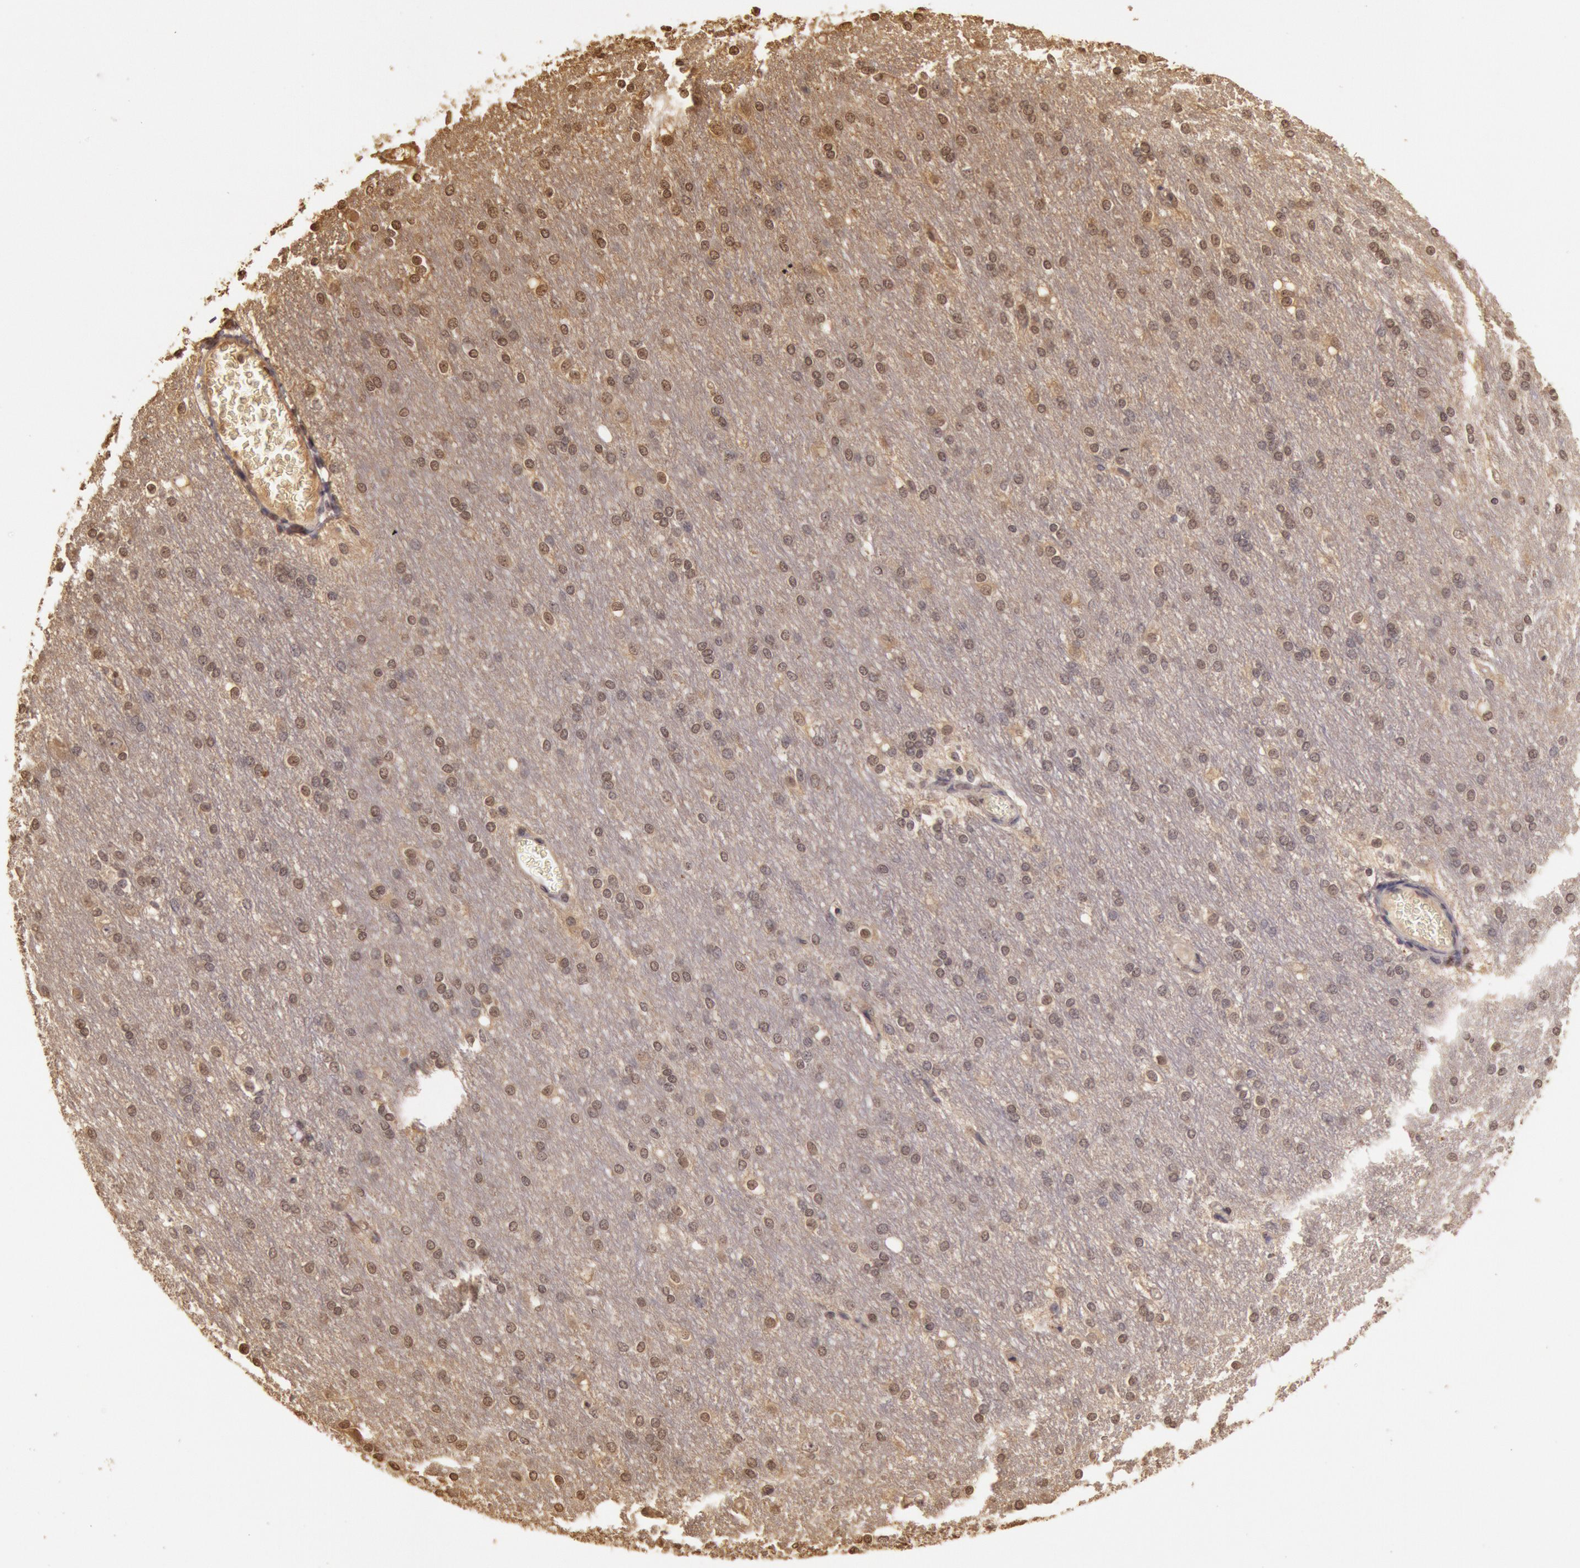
{"staining": {"intensity": "weak", "quantity": "25%-75%", "location": "nuclear"}, "tissue": "cerebral cortex", "cell_type": "Endothelial cells", "image_type": "normal", "snomed": [{"axis": "morphology", "description": "Normal tissue, NOS"}, {"axis": "topography", "description": "Cerebral cortex"}], "caption": "A high-resolution image shows immunohistochemistry staining of benign cerebral cortex, which shows weak nuclear positivity in approximately 25%-75% of endothelial cells.", "gene": "SOD1", "patient": {"sex": "male", "age": 45}}